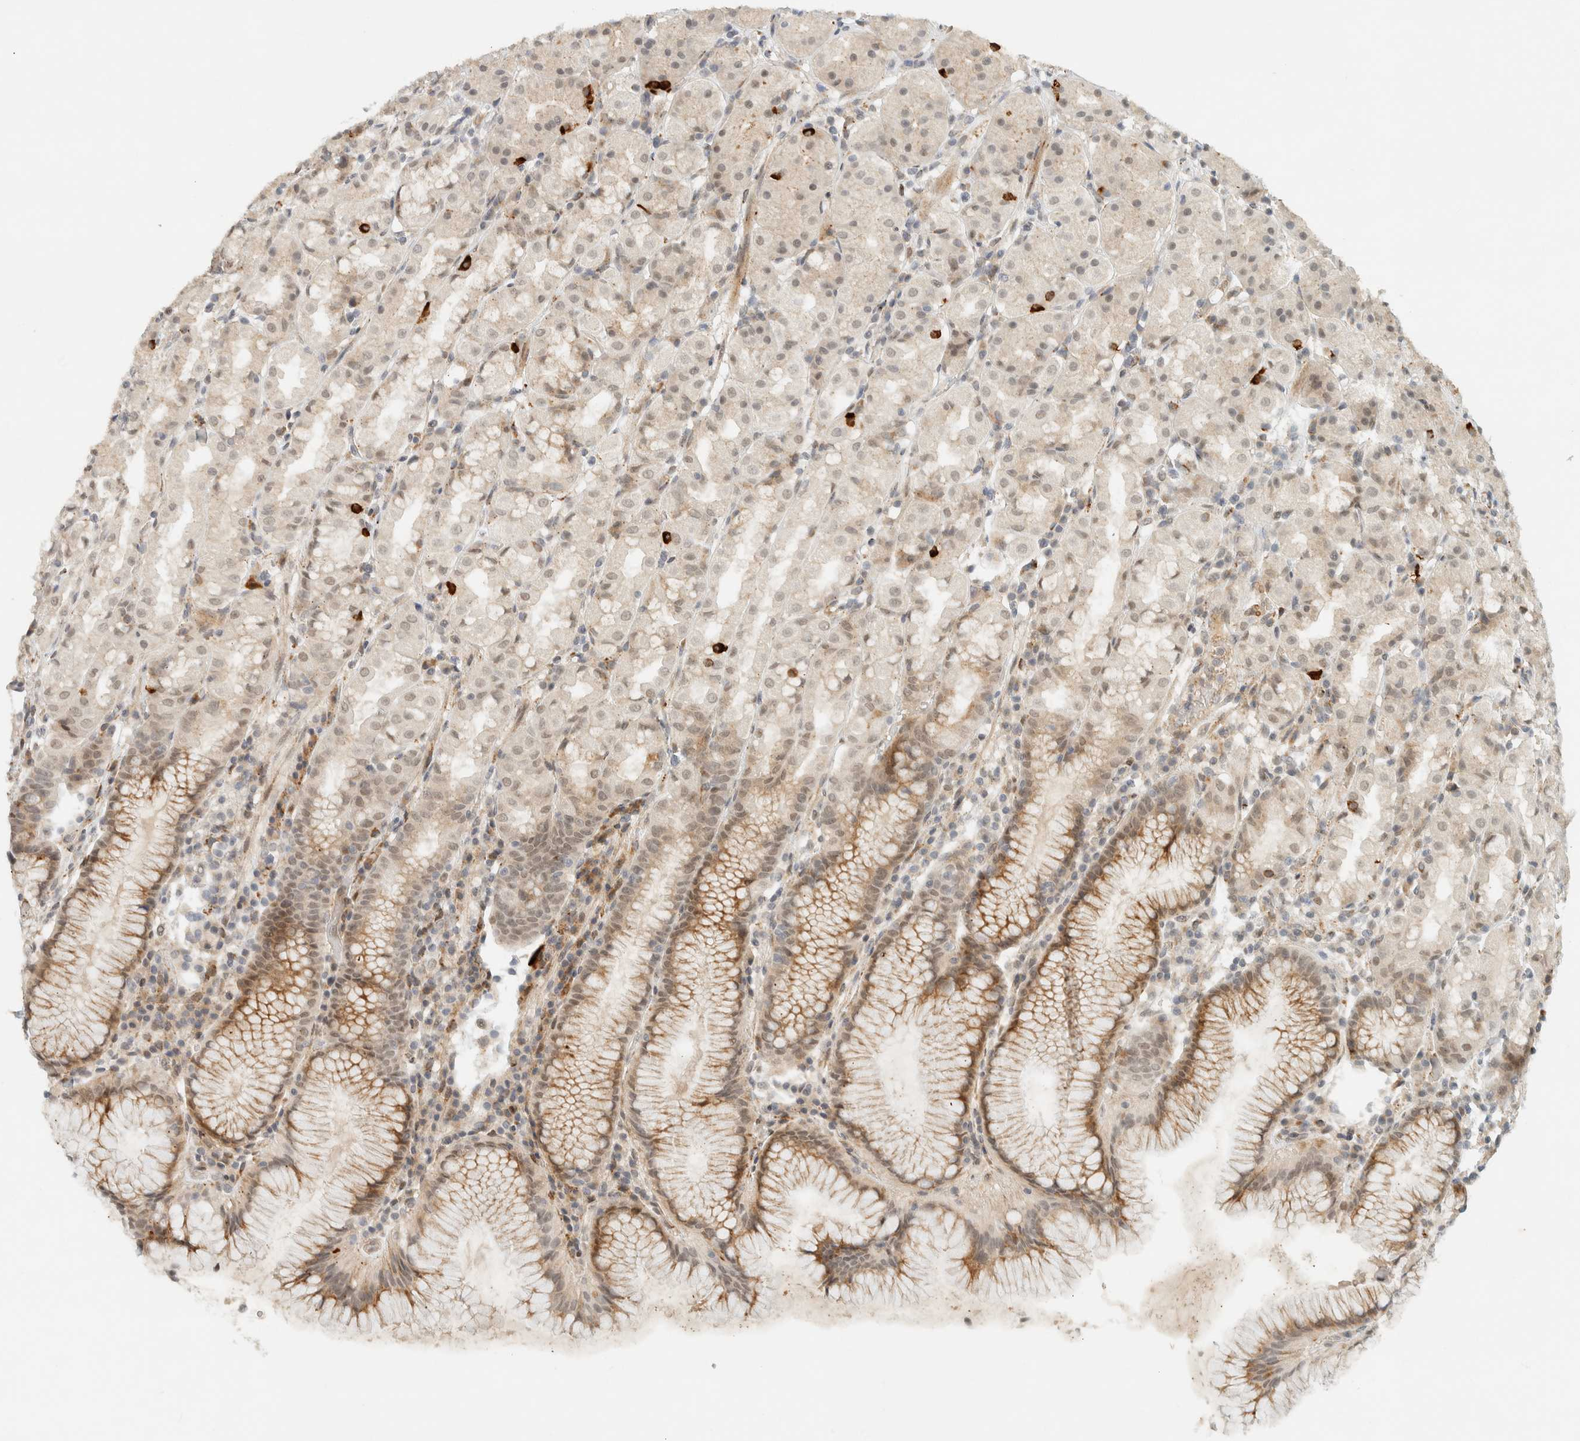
{"staining": {"intensity": "moderate", "quantity": "<25%", "location": "cytoplasmic/membranous,nuclear"}, "tissue": "stomach", "cell_type": "Glandular cells", "image_type": "normal", "snomed": [{"axis": "morphology", "description": "Normal tissue, NOS"}, {"axis": "topography", "description": "Stomach, lower"}], "caption": "High-magnification brightfield microscopy of benign stomach stained with DAB (brown) and counterstained with hematoxylin (blue). glandular cells exhibit moderate cytoplasmic/membranous,nuclear expression is seen in about<25% of cells.", "gene": "ITPRID1", "patient": {"sex": "female", "age": 56}}